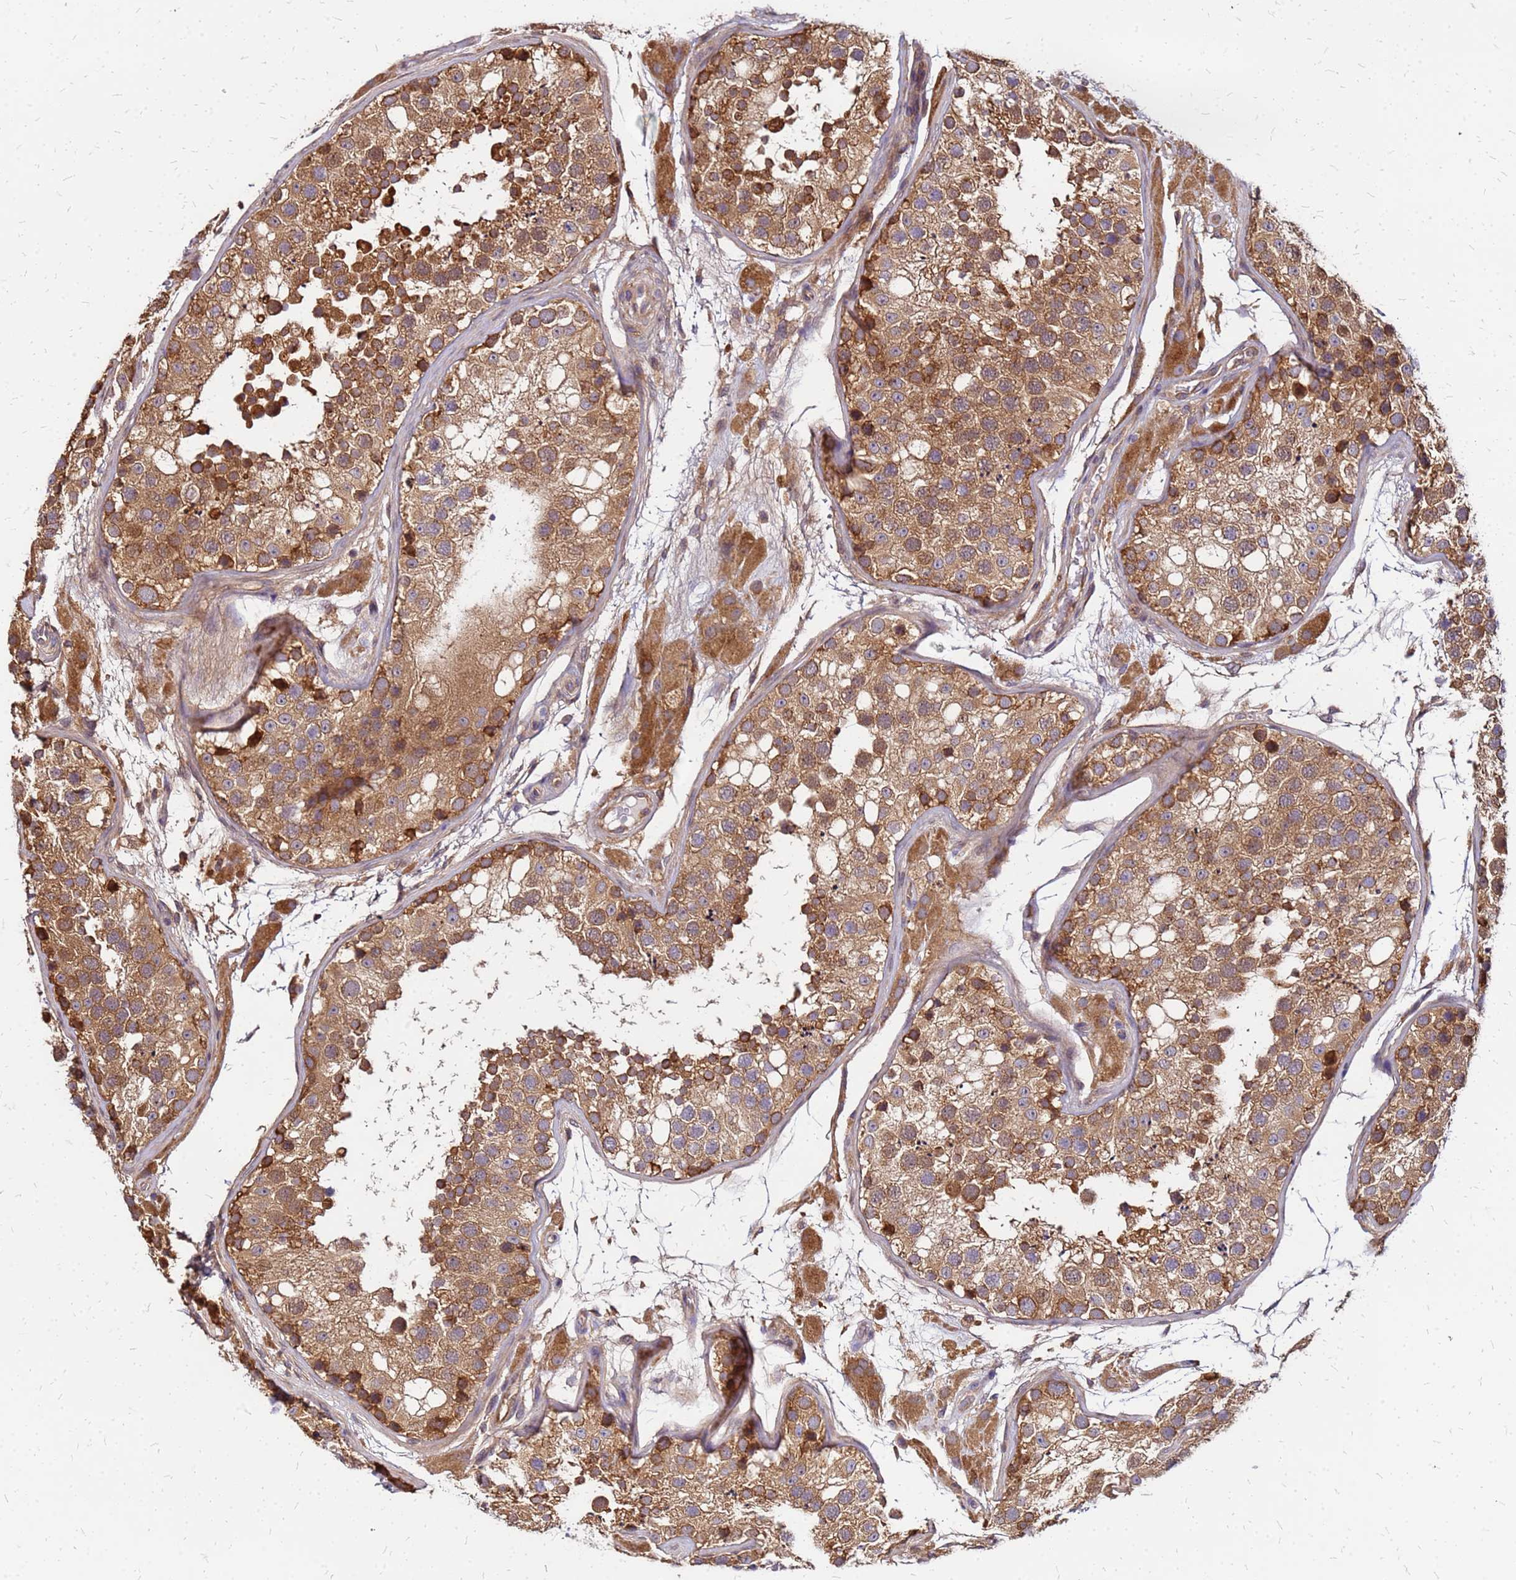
{"staining": {"intensity": "moderate", "quantity": ">75%", "location": "cytoplasmic/membranous"}, "tissue": "testis", "cell_type": "Cells in seminiferous ducts", "image_type": "normal", "snomed": [{"axis": "morphology", "description": "Normal tissue, NOS"}, {"axis": "topography", "description": "Testis"}], "caption": "Protein staining demonstrates moderate cytoplasmic/membranous positivity in approximately >75% of cells in seminiferous ducts in unremarkable testis. (Stains: DAB in brown, nuclei in blue, Microscopy: brightfield microscopy at high magnification).", "gene": "CYBC1", "patient": {"sex": "male", "age": 26}}